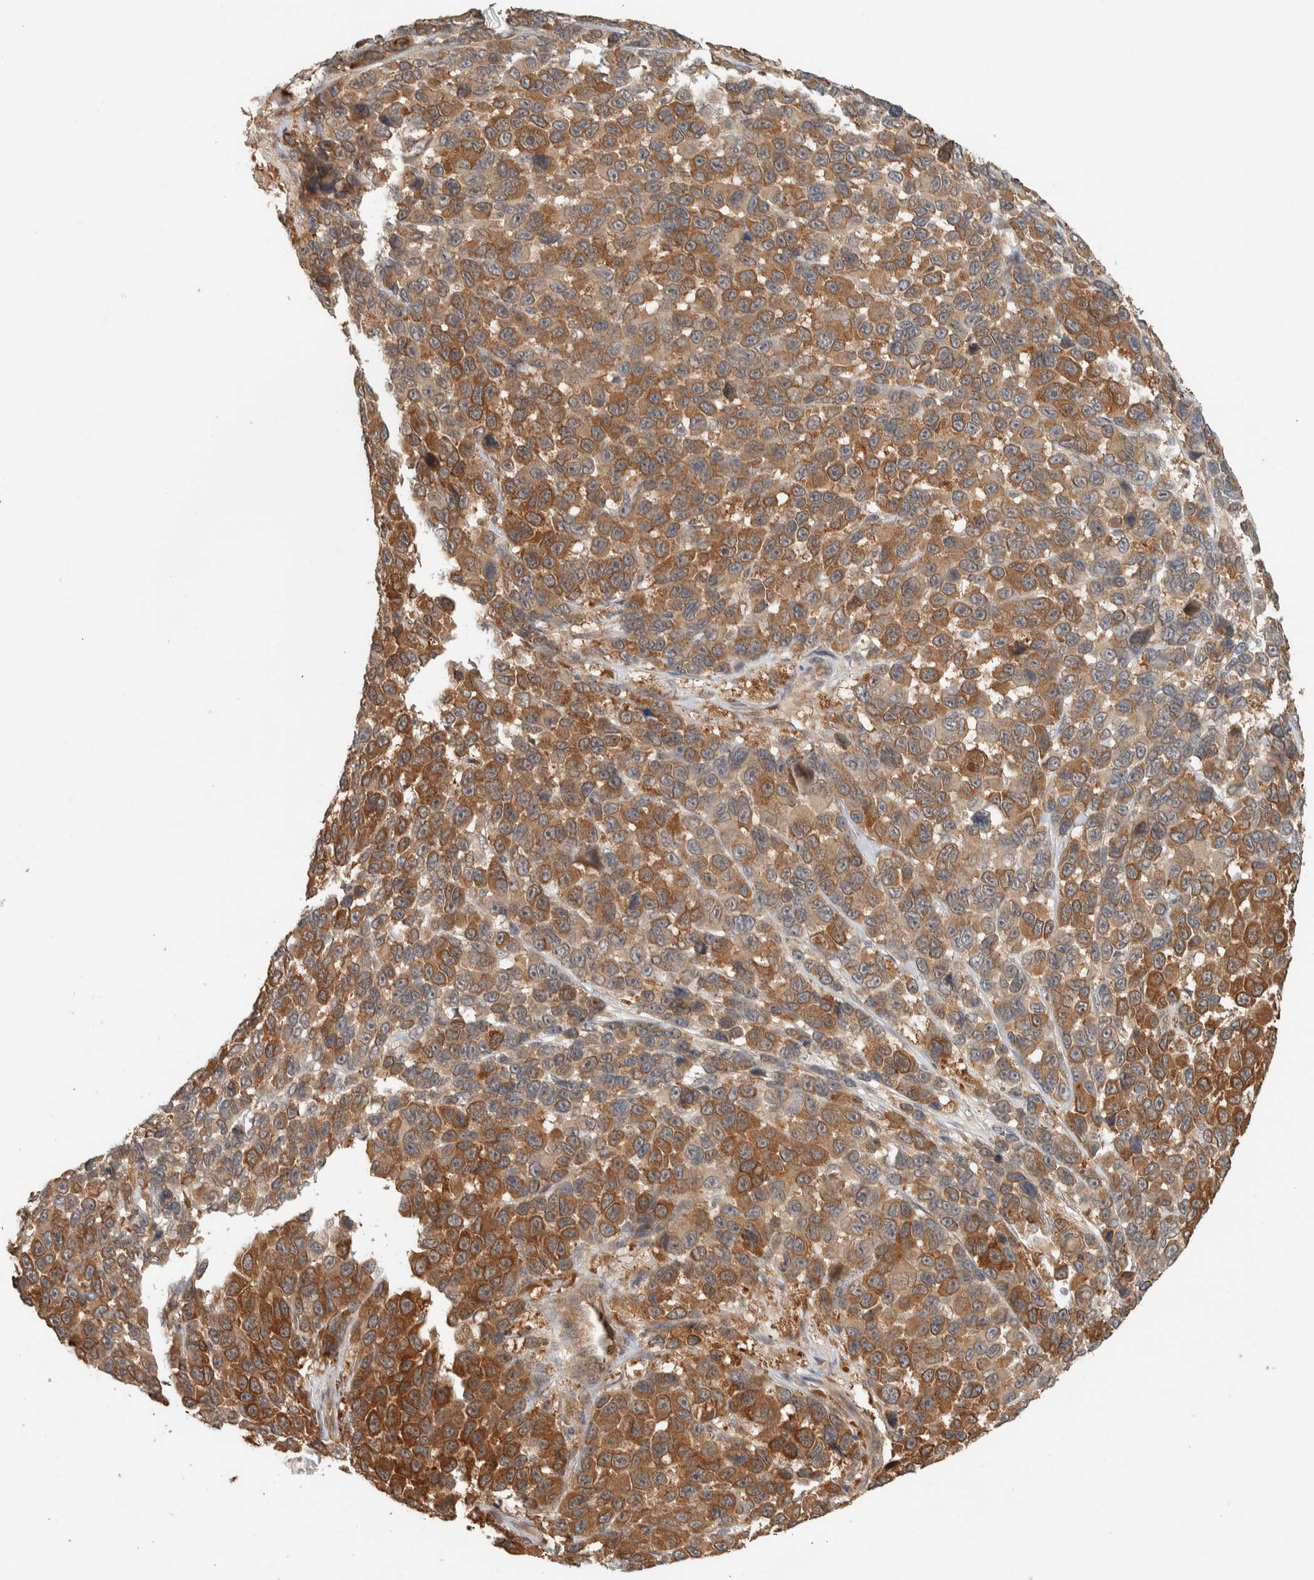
{"staining": {"intensity": "moderate", "quantity": ">75%", "location": "cytoplasmic/membranous"}, "tissue": "melanoma", "cell_type": "Tumor cells", "image_type": "cancer", "snomed": [{"axis": "morphology", "description": "Malignant melanoma, NOS"}, {"axis": "topography", "description": "Skin"}], "caption": "Moderate cytoplasmic/membranous protein positivity is present in about >75% of tumor cells in malignant melanoma. The protein is stained brown, and the nuclei are stained in blue (DAB IHC with brightfield microscopy, high magnification).", "gene": "ADSS2", "patient": {"sex": "male", "age": 53}}